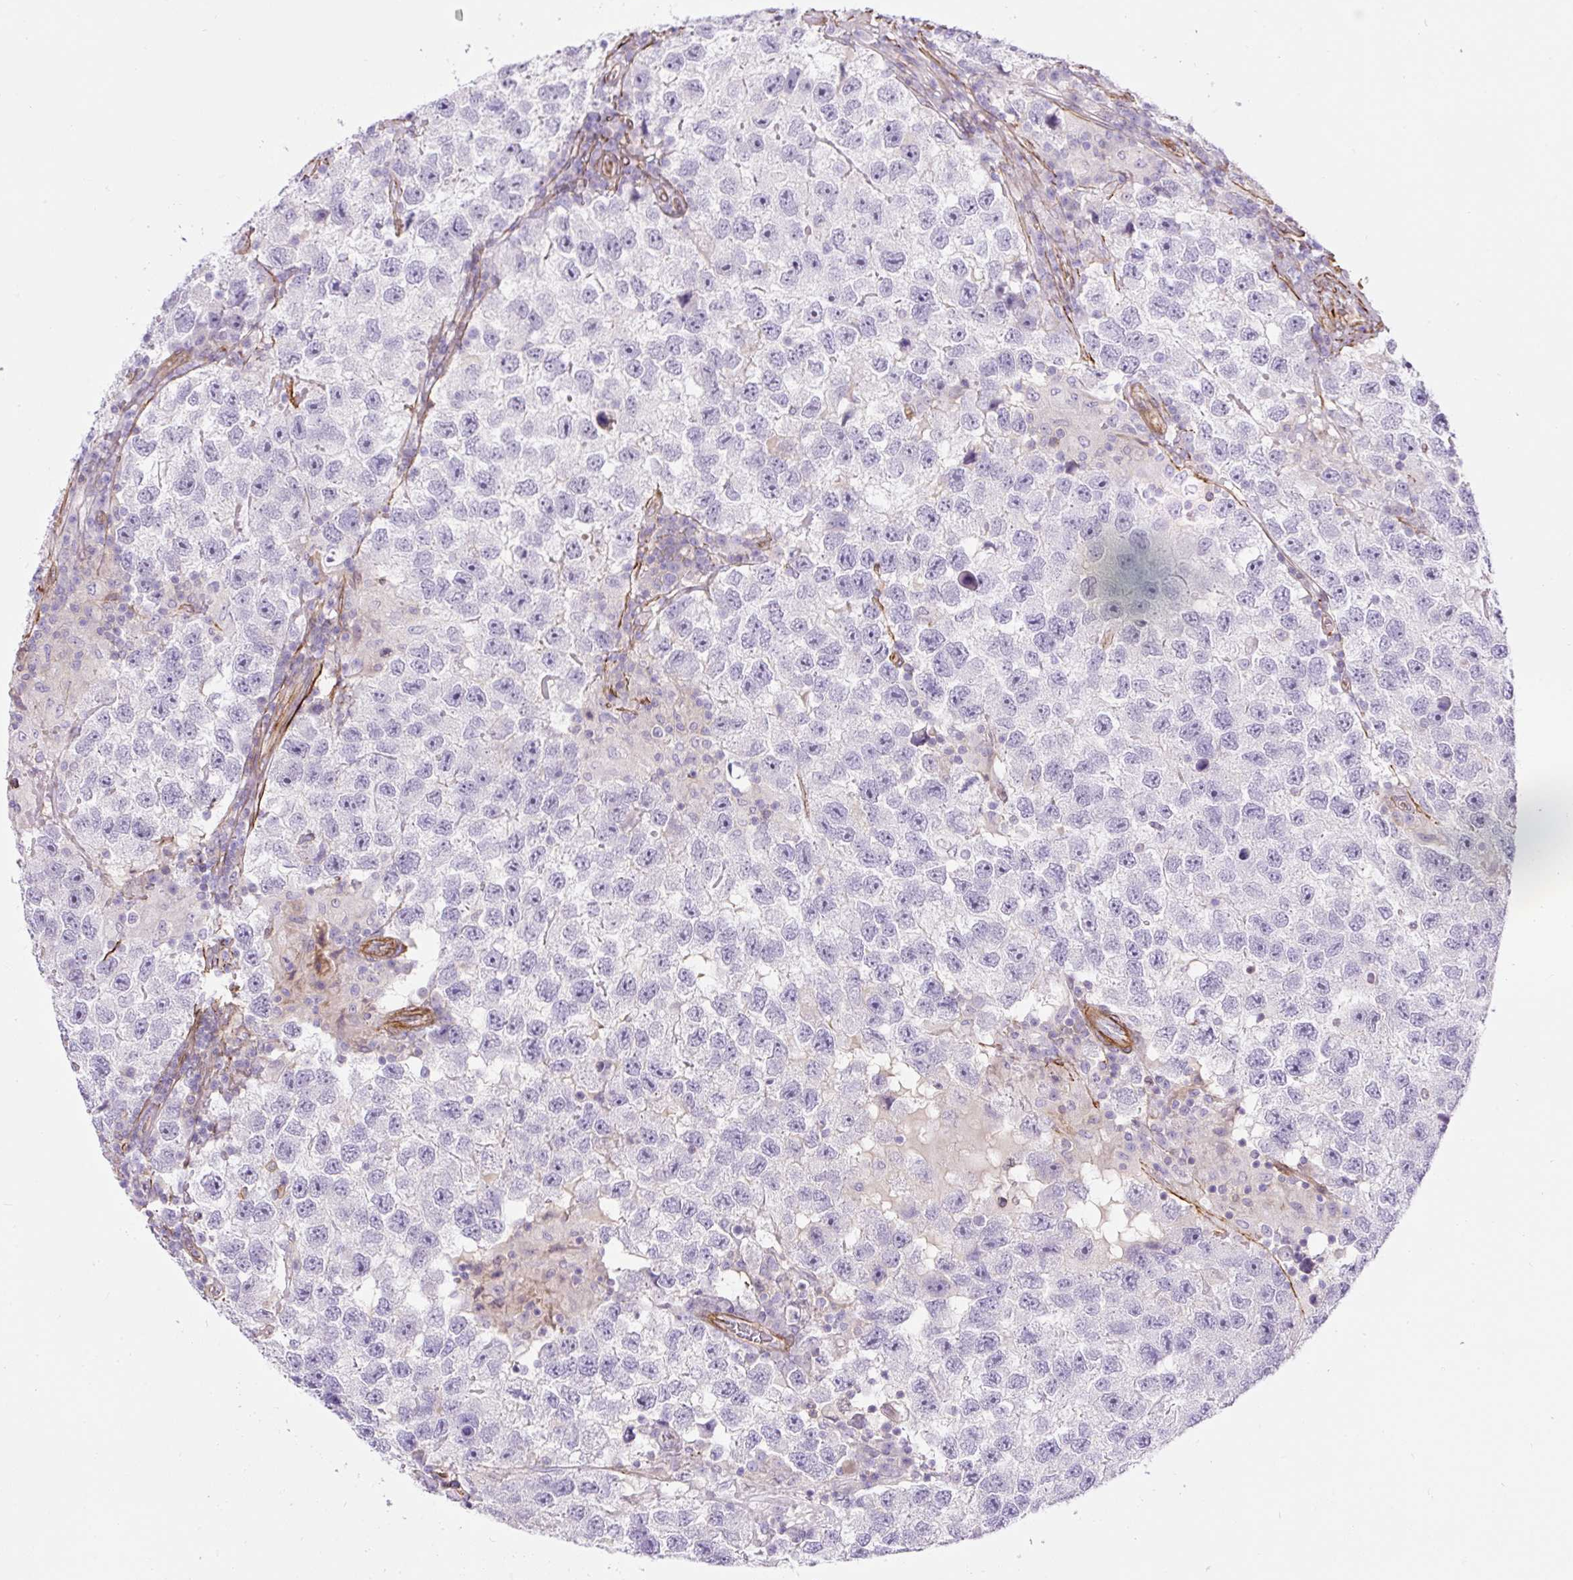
{"staining": {"intensity": "negative", "quantity": "none", "location": "none"}, "tissue": "testis cancer", "cell_type": "Tumor cells", "image_type": "cancer", "snomed": [{"axis": "morphology", "description": "Seminoma, NOS"}, {"axis": "topography", "description": "Testis"}], "caption": "Tumor cells show no significant protein expression in testis seminoma.", "gene": "B3GALT5", "patient": {"sex": "male", "age": 26}}